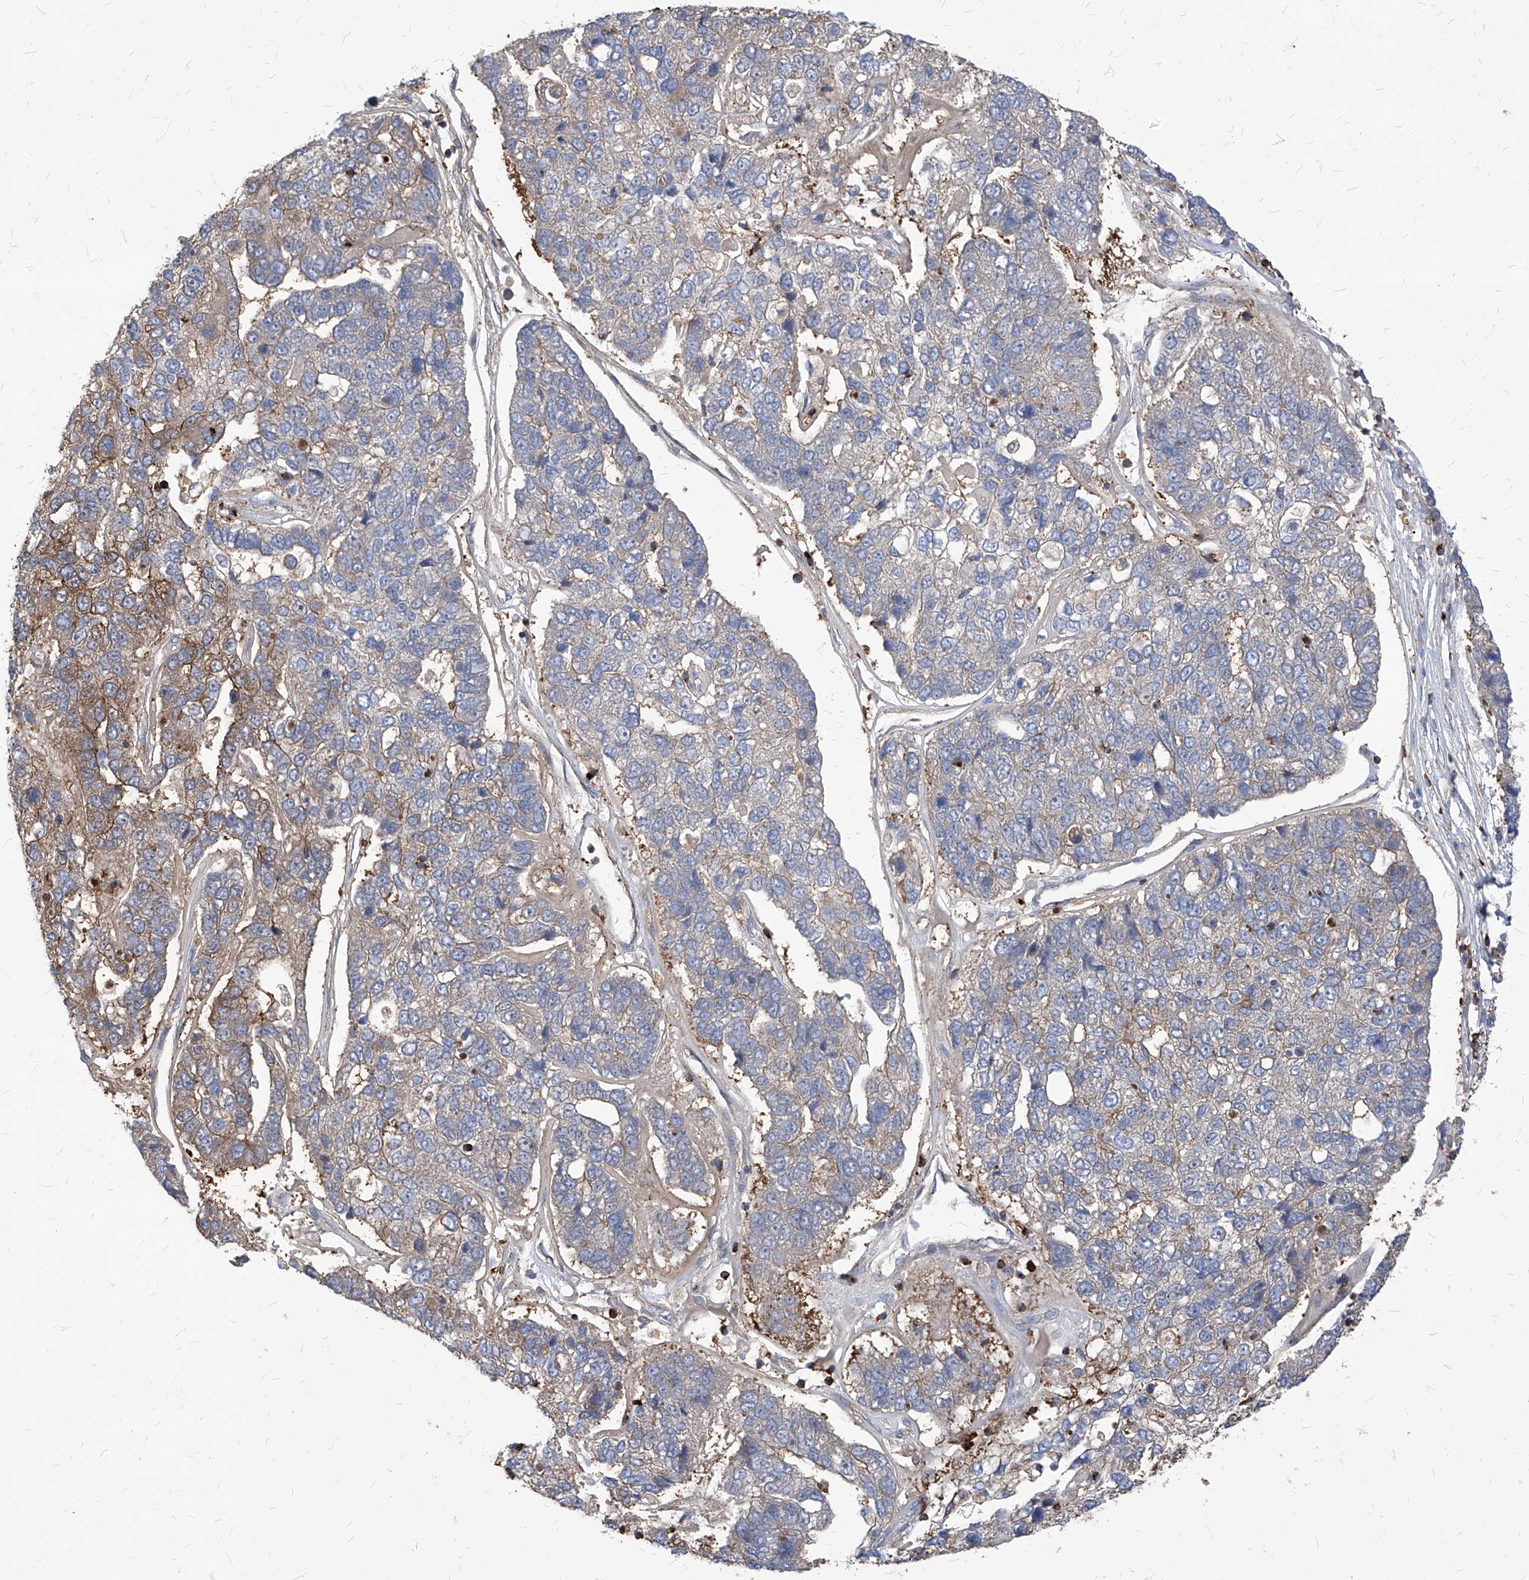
{"staining": {"intensity": "weak", "quantity": "<25%", "location": "cytoplasmic/membranous"}, "tissue": "pancreatic cancer", "cell_type": "Tumor cells", "image_type": "cancer", "snomed": [{"axis": "morphology", "description": "Adenocarcinoma, NOS"}, {"axis": "topography", "description": "Pancreas"}], "caption": "Immunohistochemistry histopathology image of human pancreatic cancer stained for a protein (brown), which exhibits no positivity in tumor cells.", "gene": "ABRACL", "patient": {"sex": "female", "age": 61}}